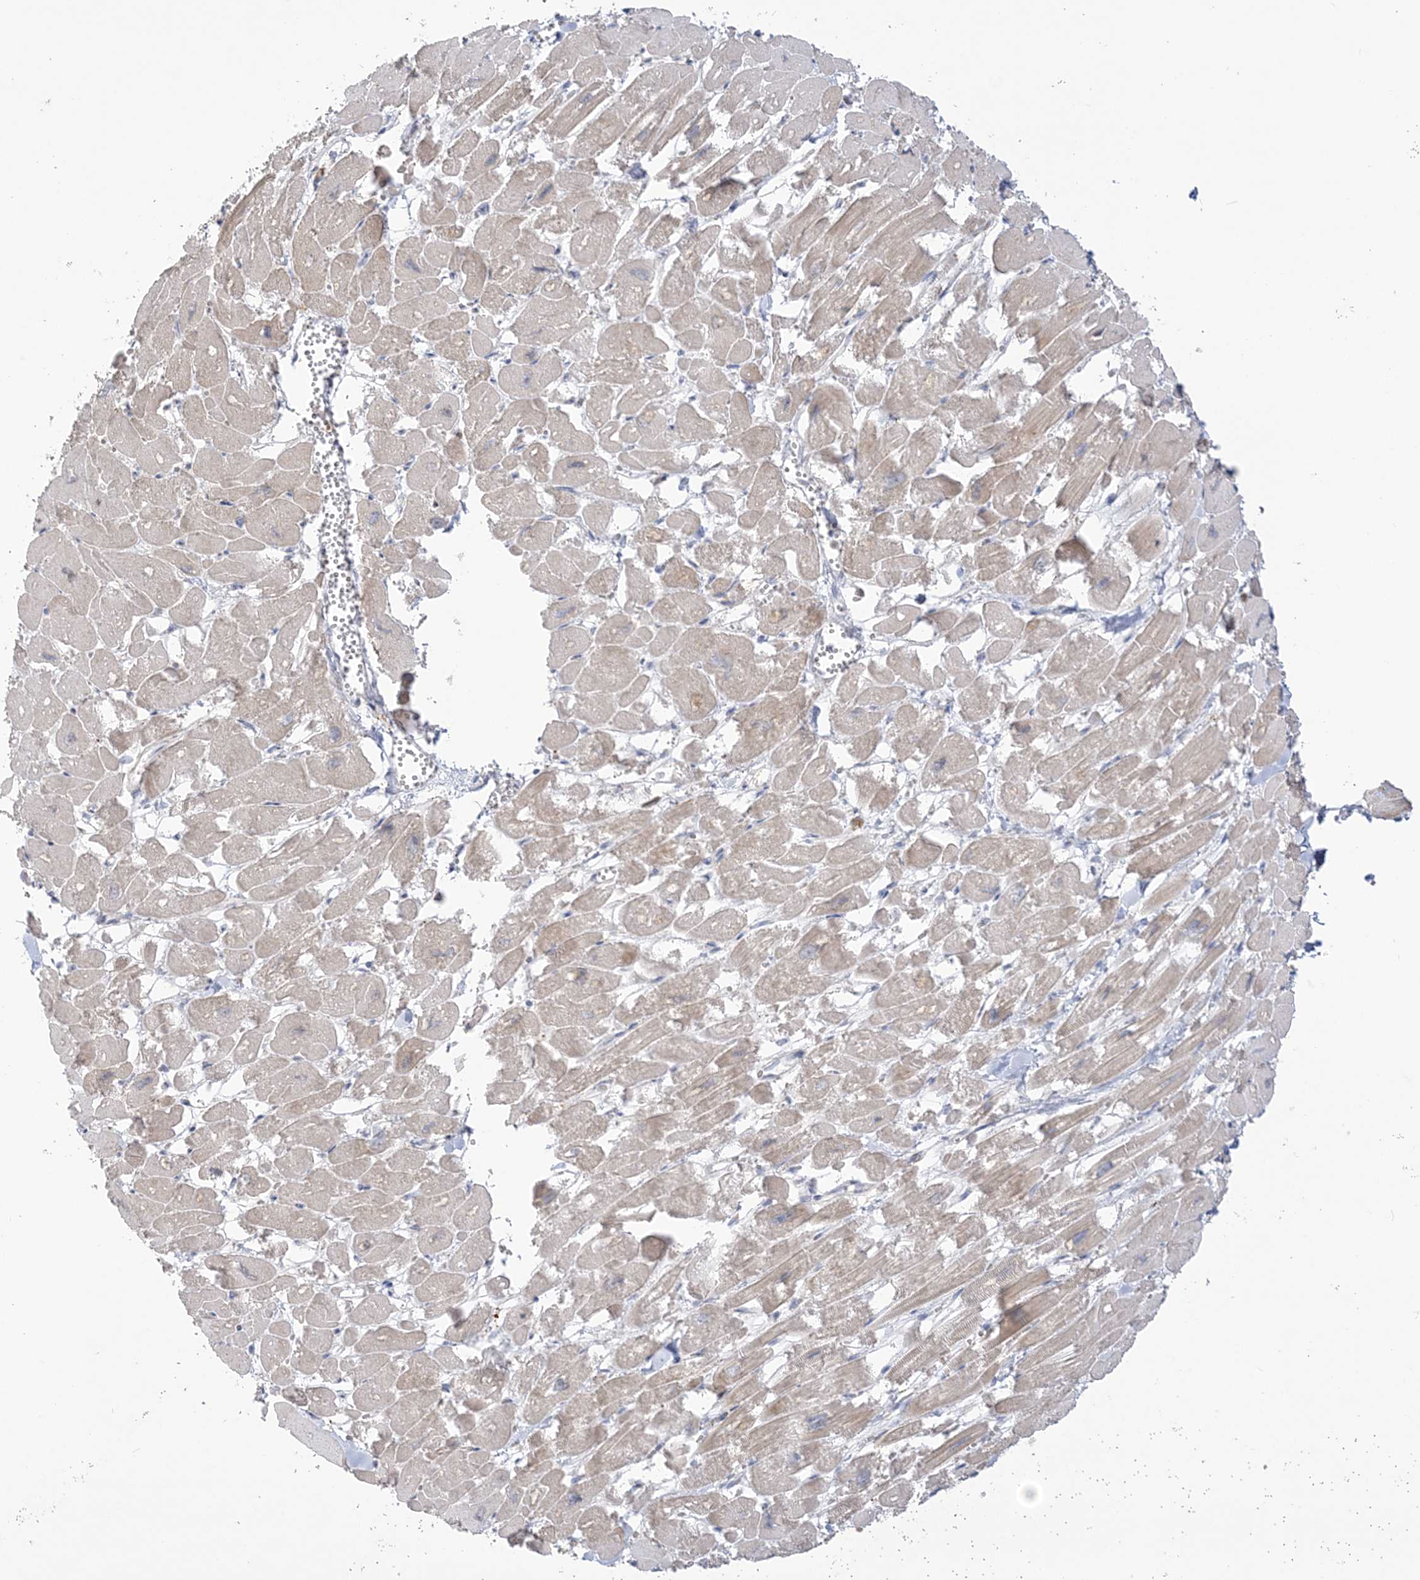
{"staining": {"intensity": "weak", "quantity": "25%-75%", "location": "cytoplasmic/membranous"}, "tissue": "heart muscle", "cell_type": "Cardiomyocytes", "image_type": "normal", "snomed": [{"axis": "morphology", "description": "Normal tissue, NOS"}, {"axis": "topography", "description": "Heart"}], "caption": "Heart muscle stained with a brown dye demonstrates weak cytoplasmic/membranous positive expression in approximately 25%-75% of cardiomyocytes.", "gene": "NAF1", "patient": {"sex": "male", "age": 54}}